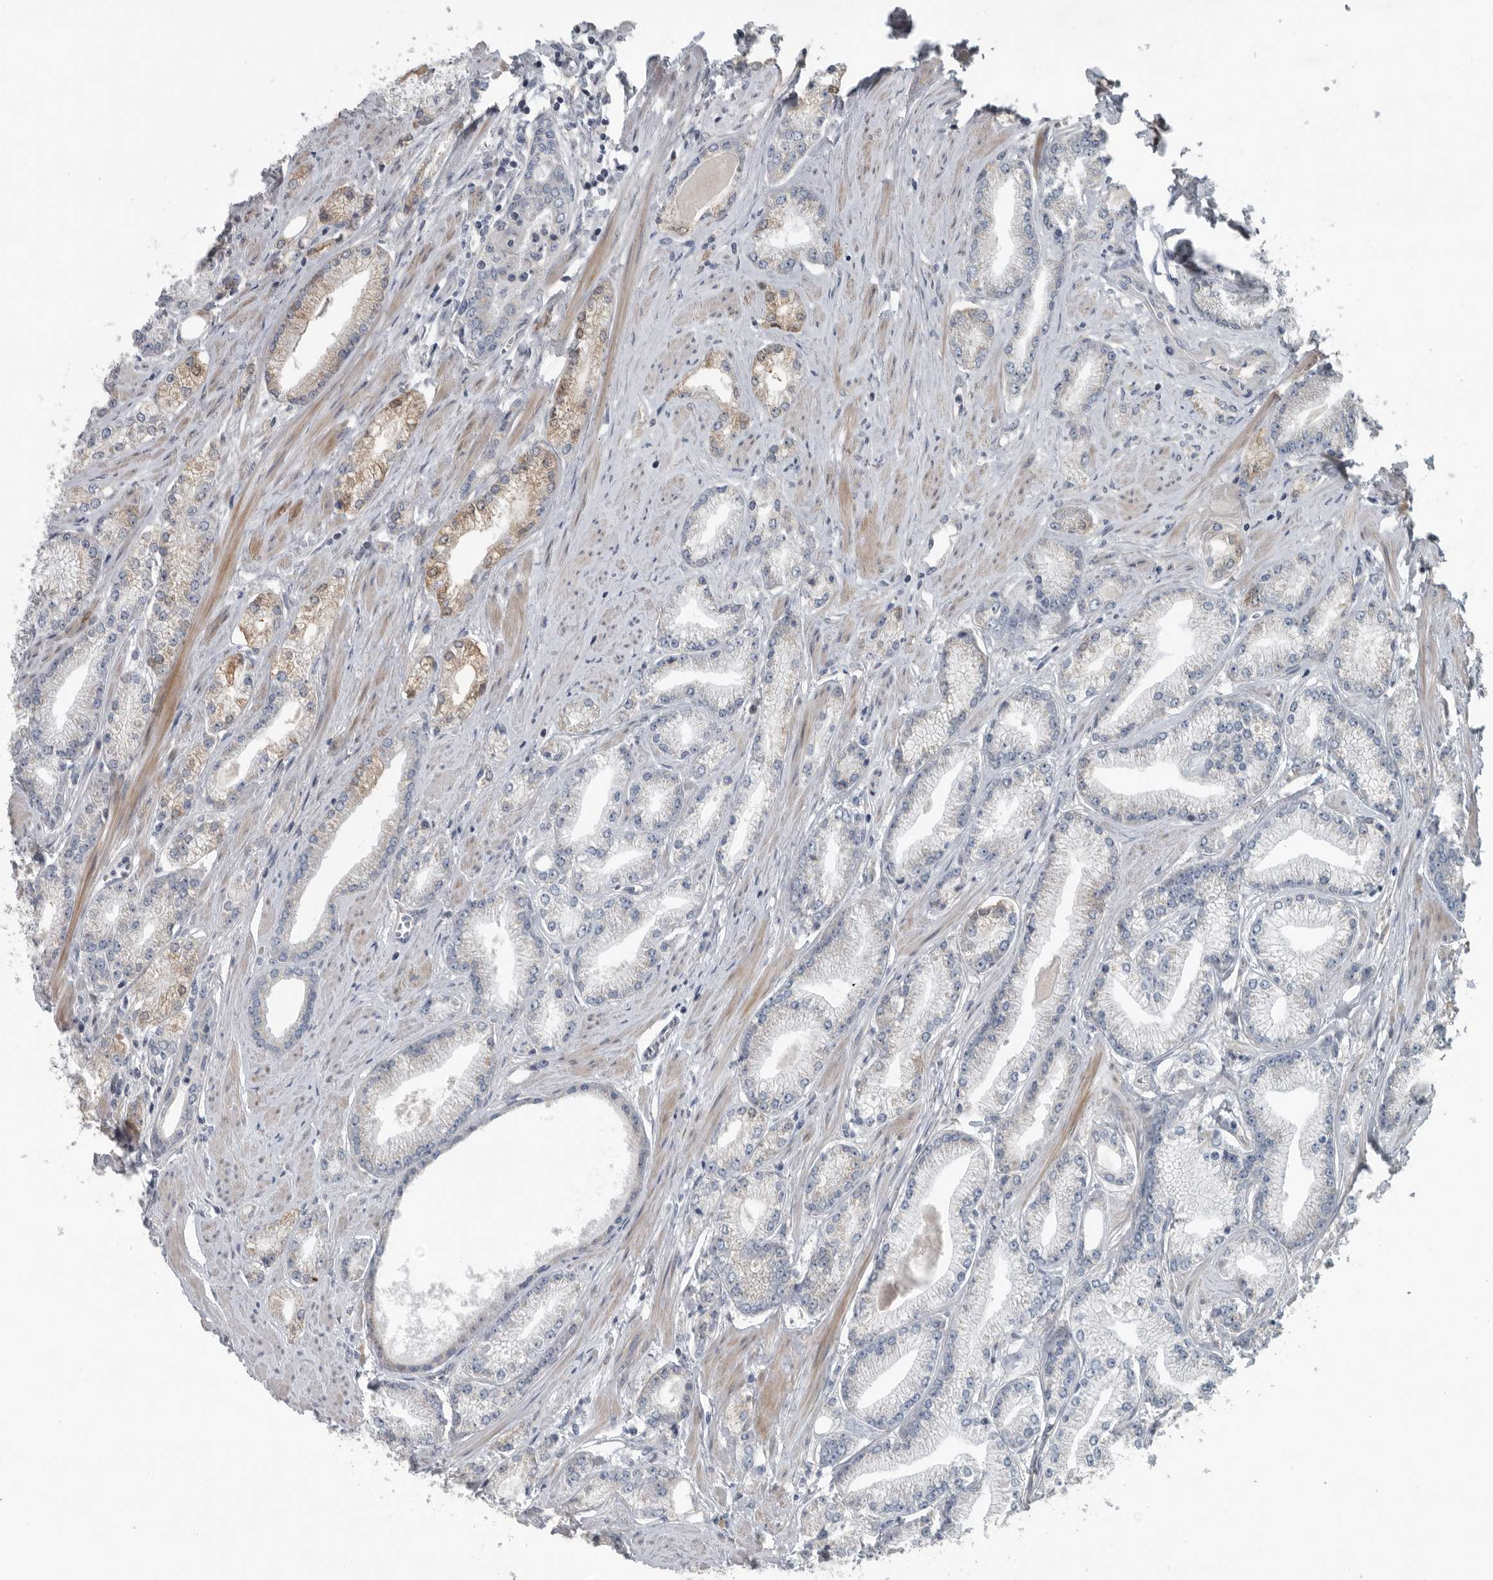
{"staining": {"intensity": "weak", "quantity": "<25%", "location": "cytoplasmic/membranous"}, "tissue": "prostate cancer", "cell_type": "Tumor cells", "image_type": "cancer", "snomed": [{"axis": "morphology", "description": "Adenocarcinoma, Low grade"}, {"axis": "topography", "description": "Prostate"}], "caption": "The photomicrograph exhibits no staining of tumor cells in prostate cancer.", "gene": "MPP3", "patient": {"sex": "male", "age": 62}}